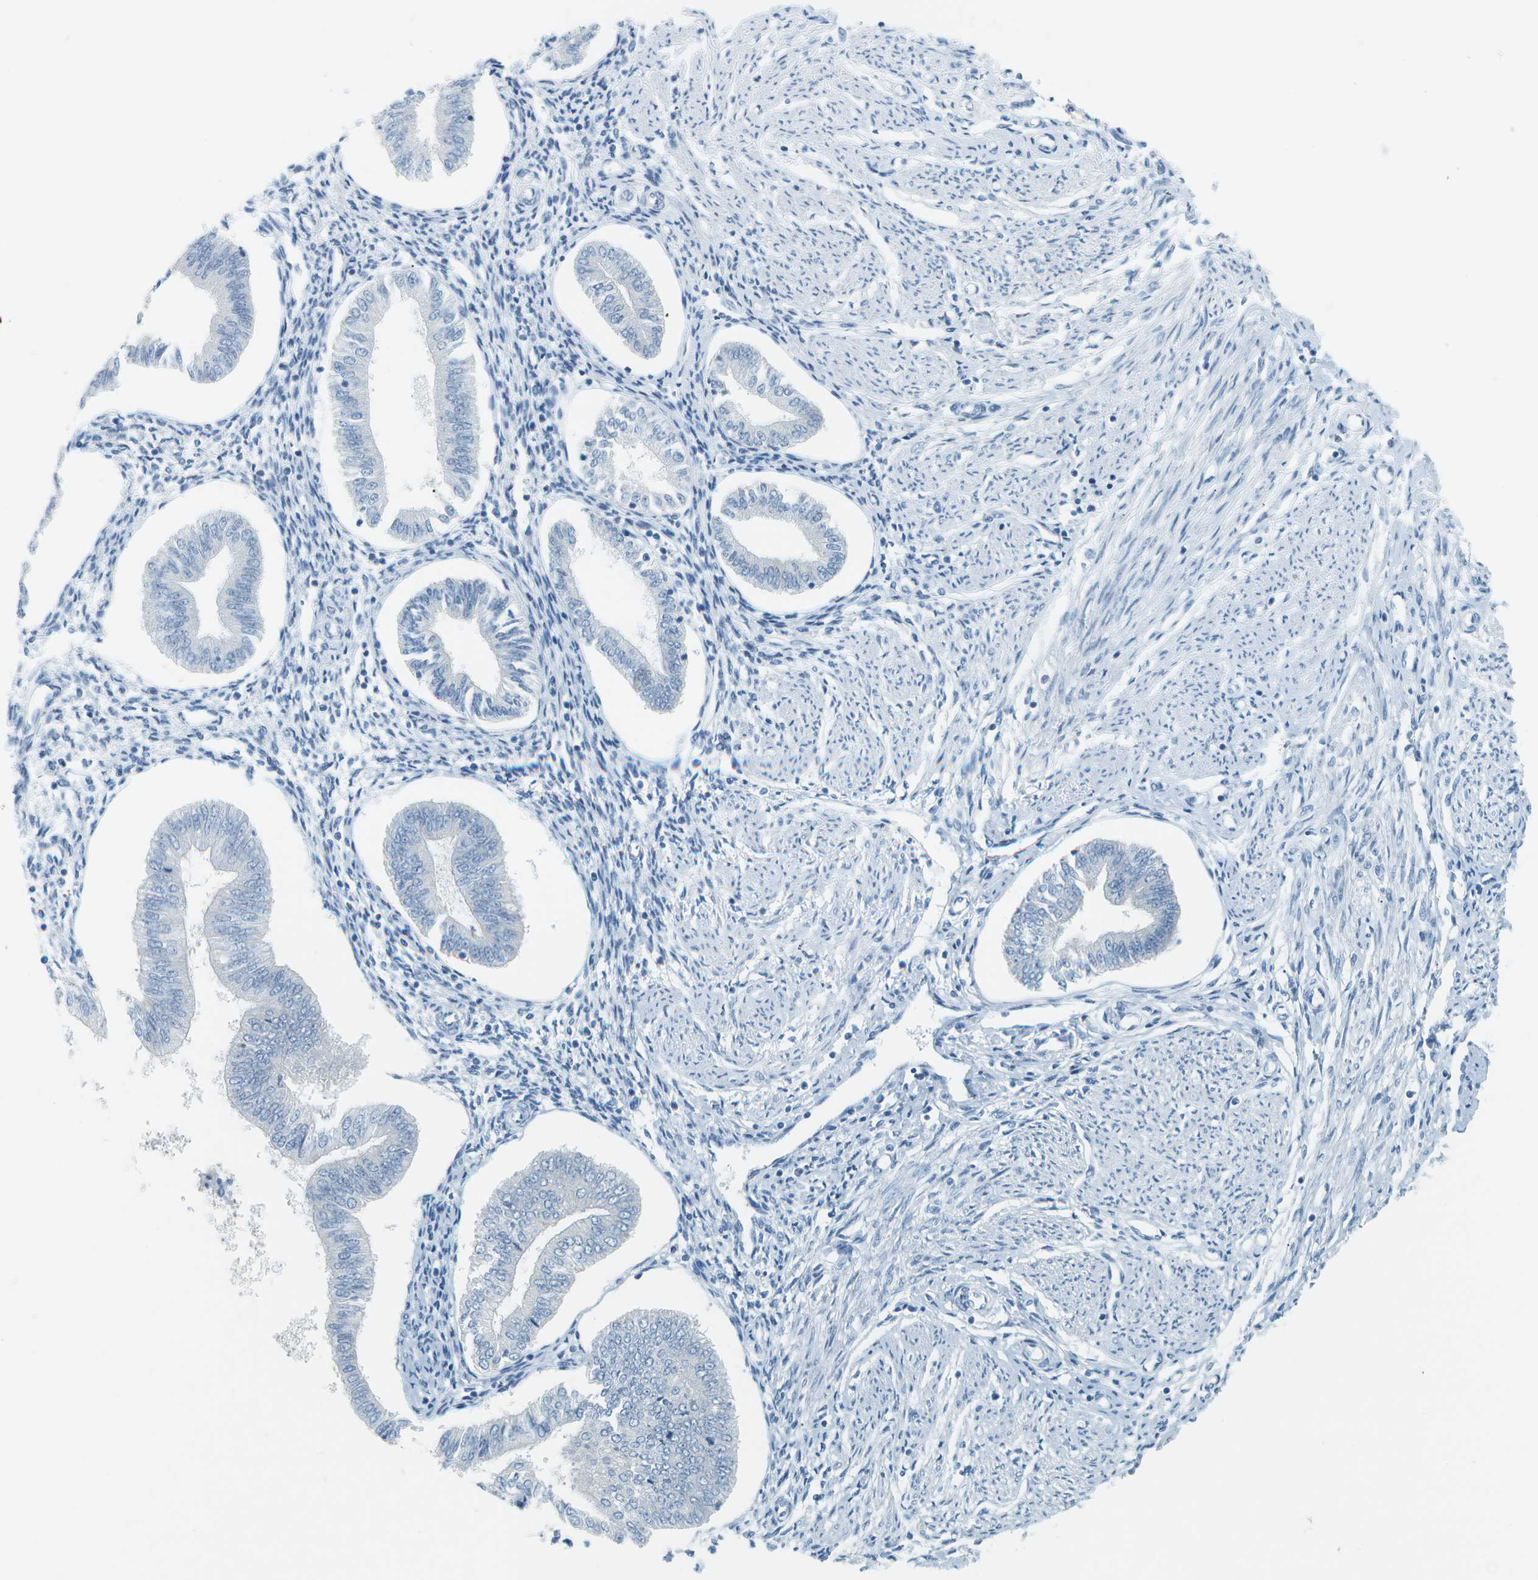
{"staining": {"intensity": "negative", "quantity": "none", "location": "none"}, "tissue": "endometrium", "cell_type": "Cells in endometrial stroma", "image_type": "normal", "snomed": [{"axis": "morphology", "description": "Normal tissue, NOS"}, {"axis": "topography", "description": "Endometrium"}], "caption": "High magnification brightfield microscopy of unremarkable endometrium stained with DAB (brown) and counterstained with hematoxylin (blue): cells in endometrial stroma show no significant expression. Nuclei are stained in blue.", "gene": "SMYD5", "patient": {"sex": "female", "age": 50}}